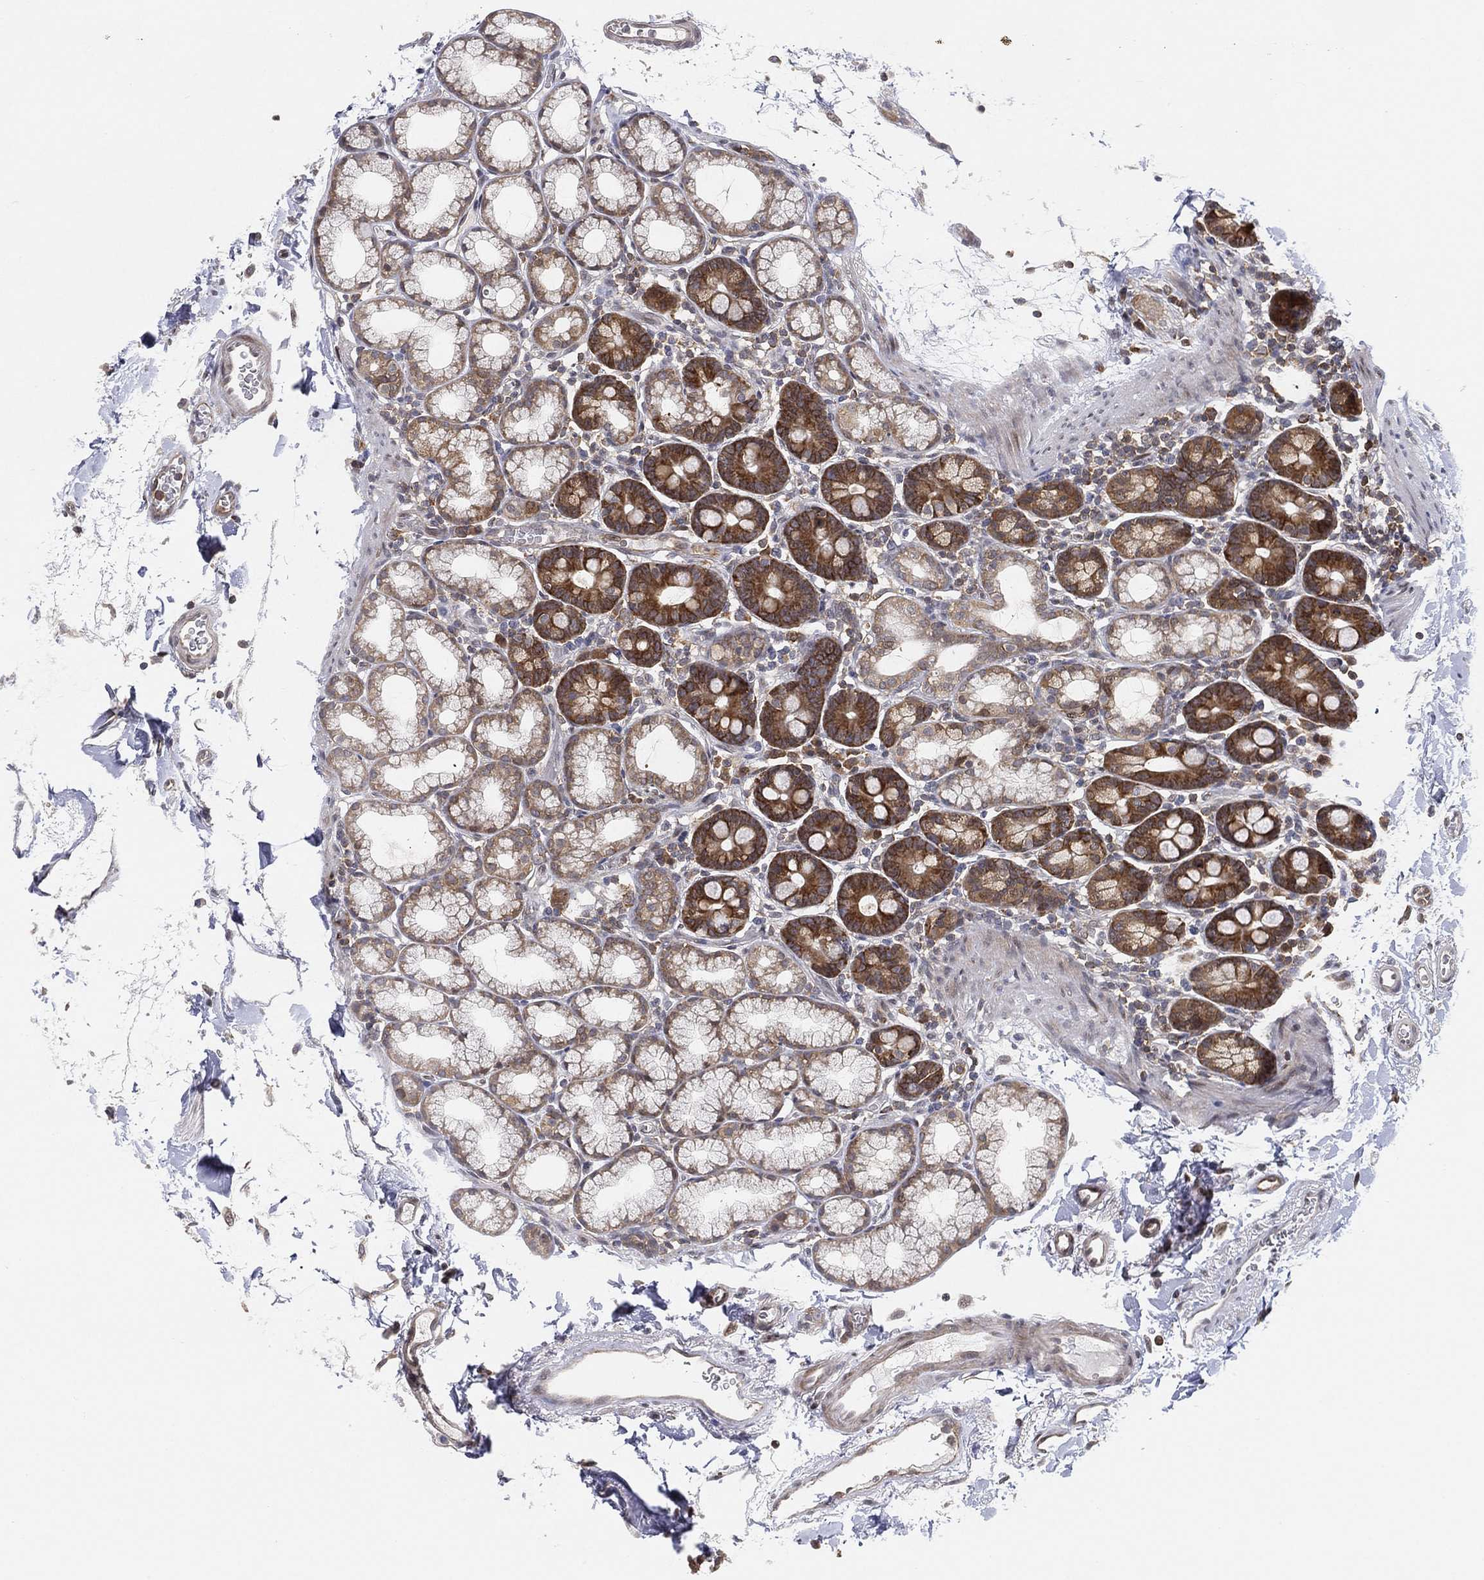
{"staining": {"intensity": "strong", "quantity": "<25%", "location": "cytoplasmic/membranous"}, "tissue": "duodenum", "cell_type": "Glandular cells", "image_type": "normal", "snomed": [{"axis": "morphology", "description": "Normal tissue, NOS"}, {"axis": "topography", "description": "Duodenum"}], "caption": "Brown immunohistochemical staining in benign duodenum shows strong cytoplasmic/membranous positivity in about <25% of glandular cells. (Brightfield microscopy of DAB IHC at high magnification).", "gene": "TMTC4", "patient": {"sex": "male", "age": 59}}